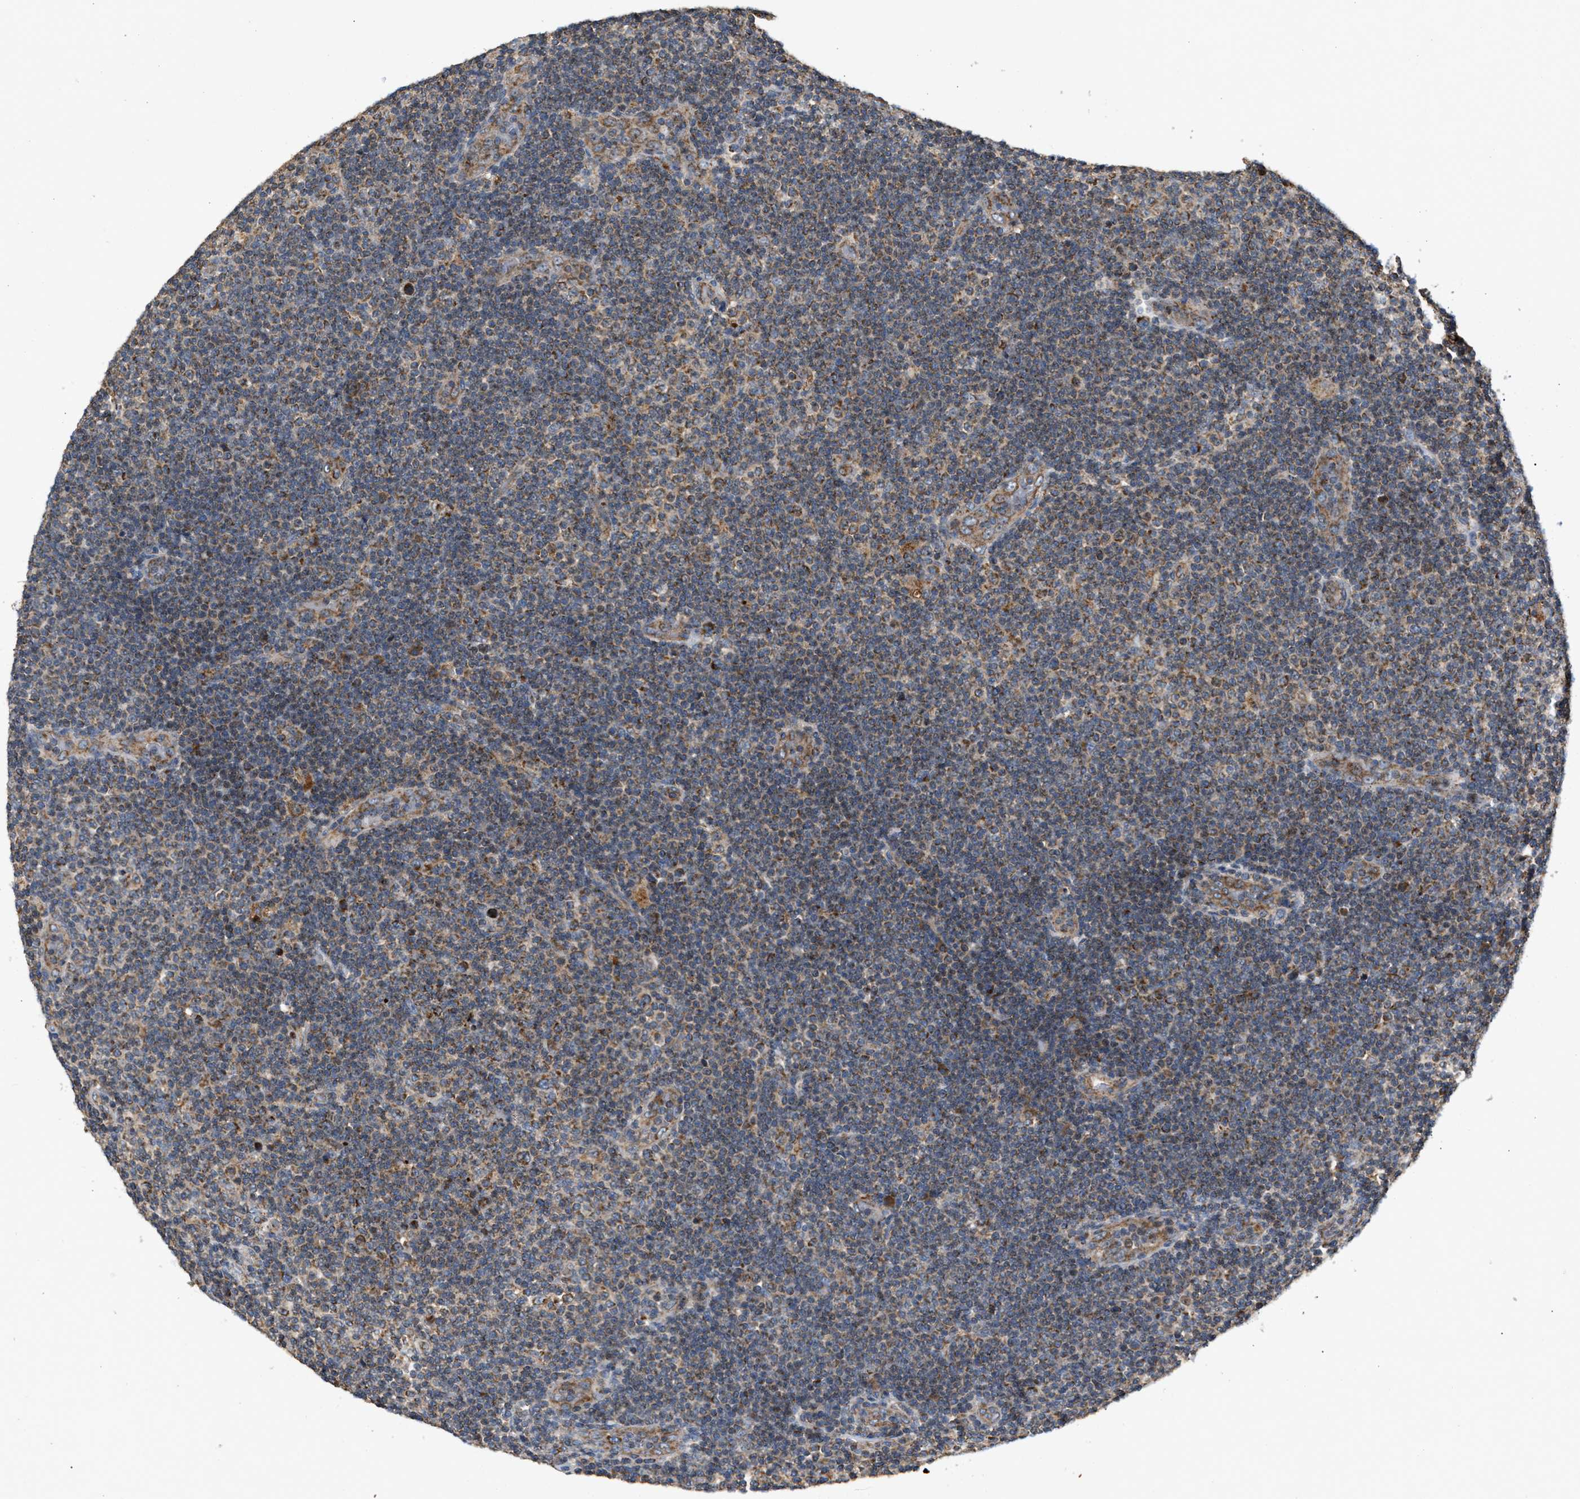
{"staining": {"intensity": "moderate", "quantity": ">75%", "location": "cytoplasmic/membranous"}, "tissue": "lymphoma", "cell_type": "Tumor cells", "image_type": "cancer", "snomed": [{"axis": "morphology", "description": "Malignant lymphoma, non-Hodgkin's type, Low grade"}, {"axis": "topography", "description": "Lymph node"}], "caption": "Immunohistochemistry micrograph of neoplastic tissue: human low-grade malignant lymphoma, non-Hodgkin's type stained using immunohistochemistry (IHC) reveals medium levels of moderate protein expression localized specifically in the cytoplasmic/membranous of tumor cells, appearing as a cytoplasmic/membranous brown color.", "gene": "TACO1", "patient": {"sex": "male", "age": 83}}